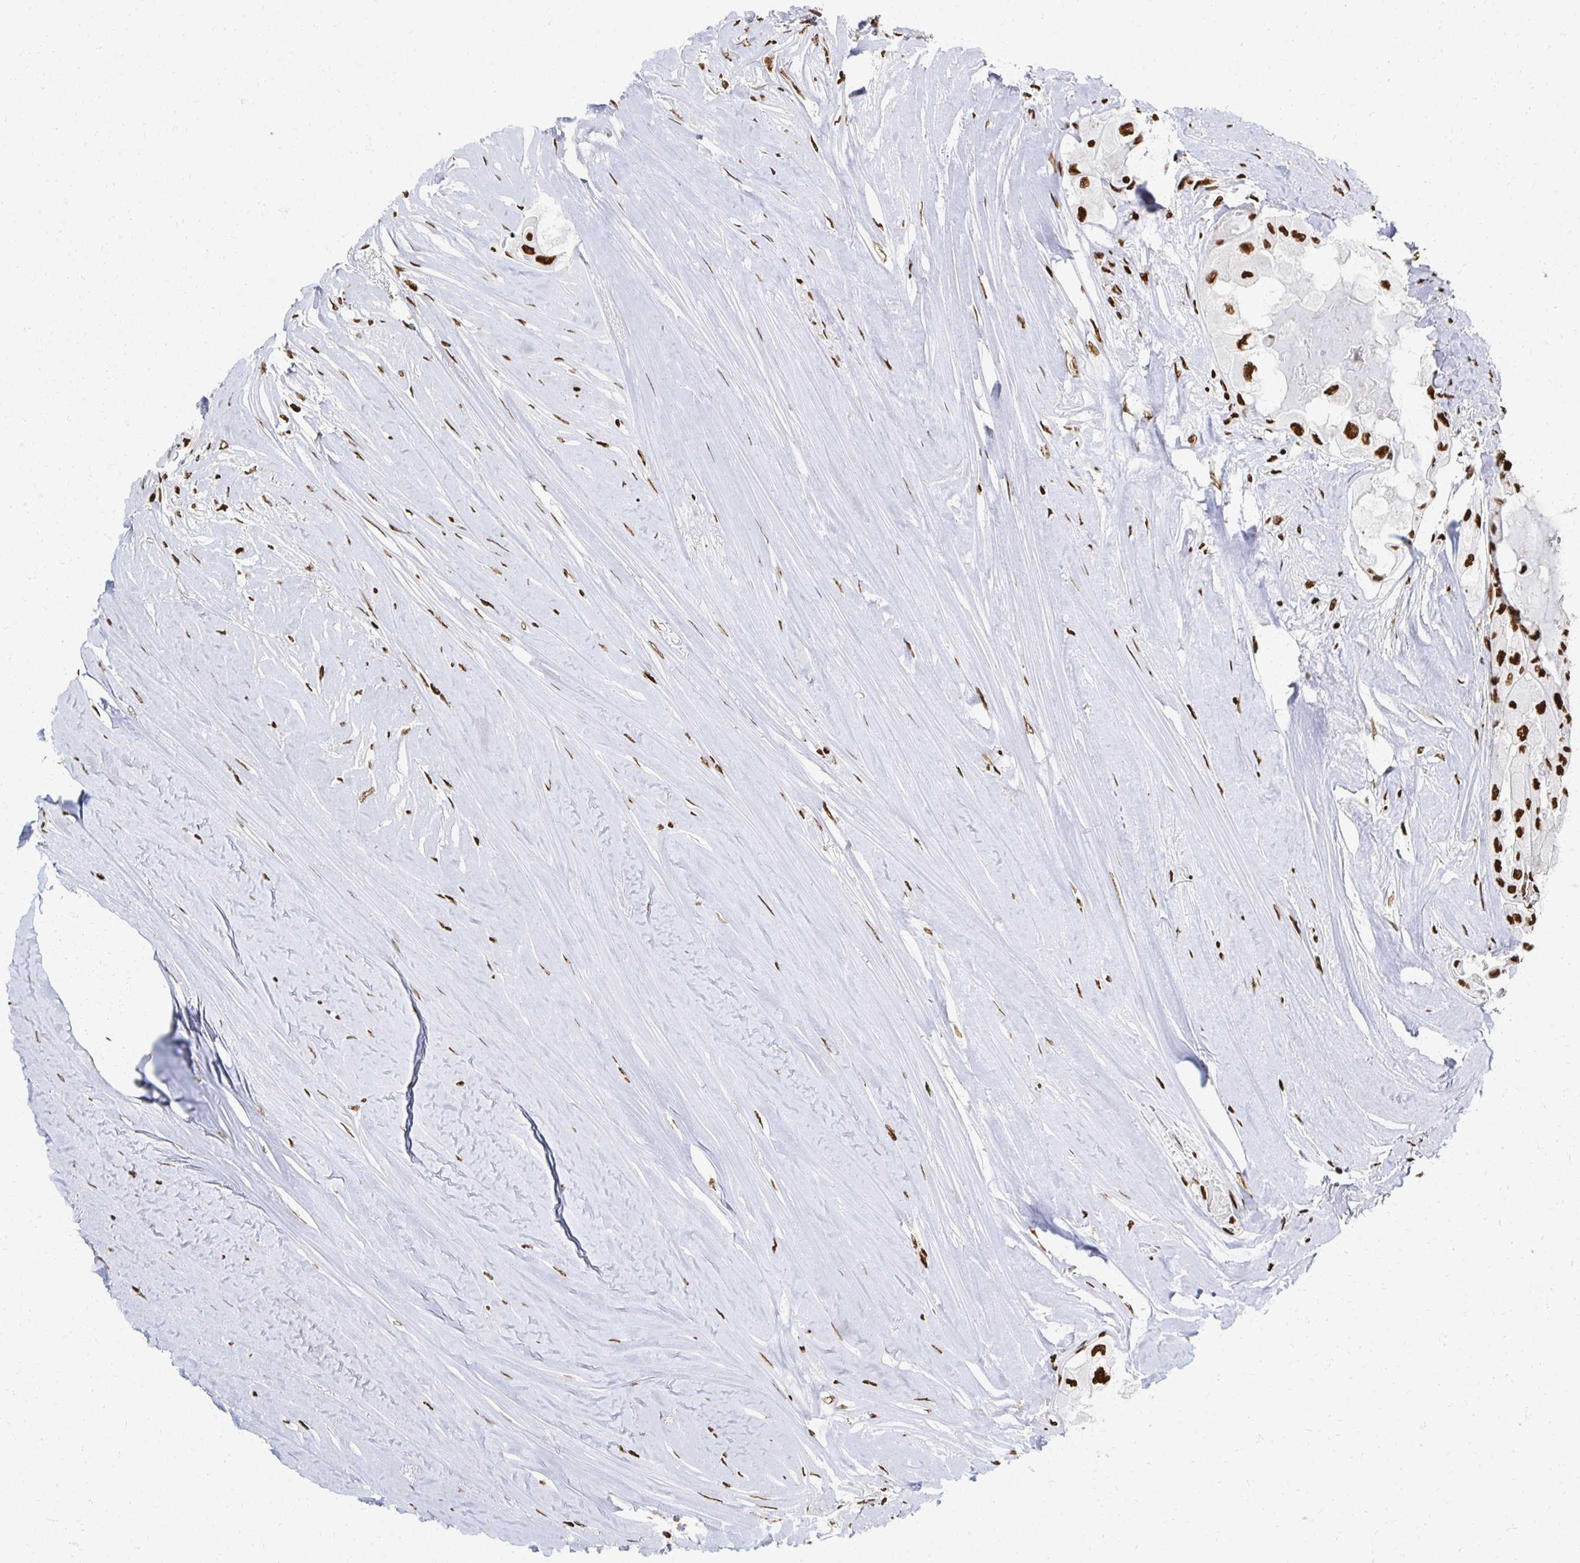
{"staining": {"intensity": "strong", "quantity": ">75%", "location": "nuclear"}, "tissue": "thyroid cancer", "cell_type": "Tumor cells", "image_type": "cancer", "snomed": [{"axis": "morphology", "description": "Normal tissue, NOS"}, {"axis": "morphology", "description": "Papillary adenocarcinoma, NOS"}, {"axis": "topography", "description": "Thyroid gland"}], "caption": "Thyroid papillary adenocarcinoma stained with DAB (3,3'-diaminobenzidine) immunohistochemistry (IHC) reveals high levels of strong nuclear staining in about >75% of tumor cells.", "gene": "RBBP7", "patient": {"sex": "female", "age": 59}}